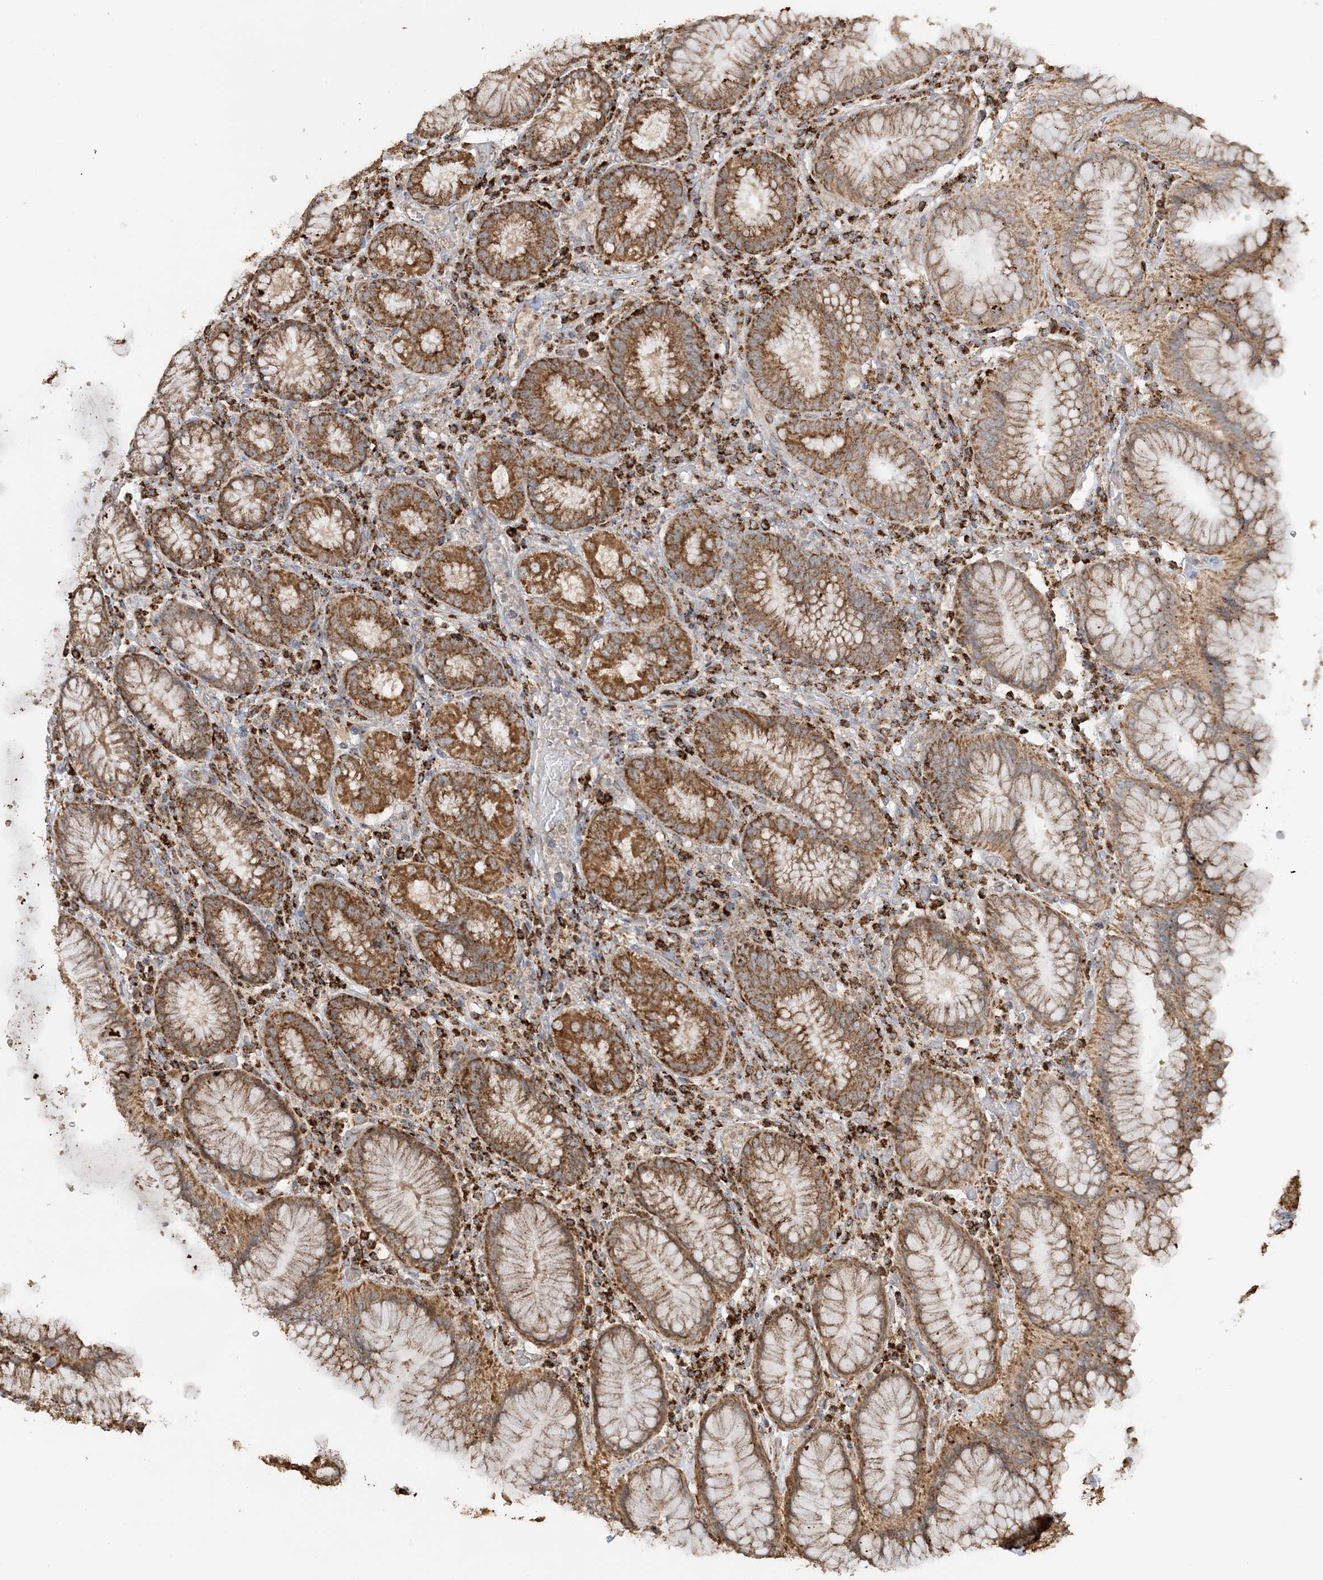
{"staining": {"intensity": "moderate", "quantity": ">75%", "location": "cytoplasmic/membranous"}, "tissue": "stomach", "cell_type": "Glandular cells", "image_type": "normal", "snomed": [{"axis": "morphology", "description": "Normal tissue, NOS"}, {"axis": "topography", "description": "Stomach"}, {"axis": "topography", "description": "Stomach, lower"}], "caption": "About >75% of glandular cells in unremarkable stomach exhibit moderate cytoplasmic/membranous protein staining as visualized by brown immunohistochemical staining.", "gene": "AGA", "patient": {"sex": "female", "age": 56}}